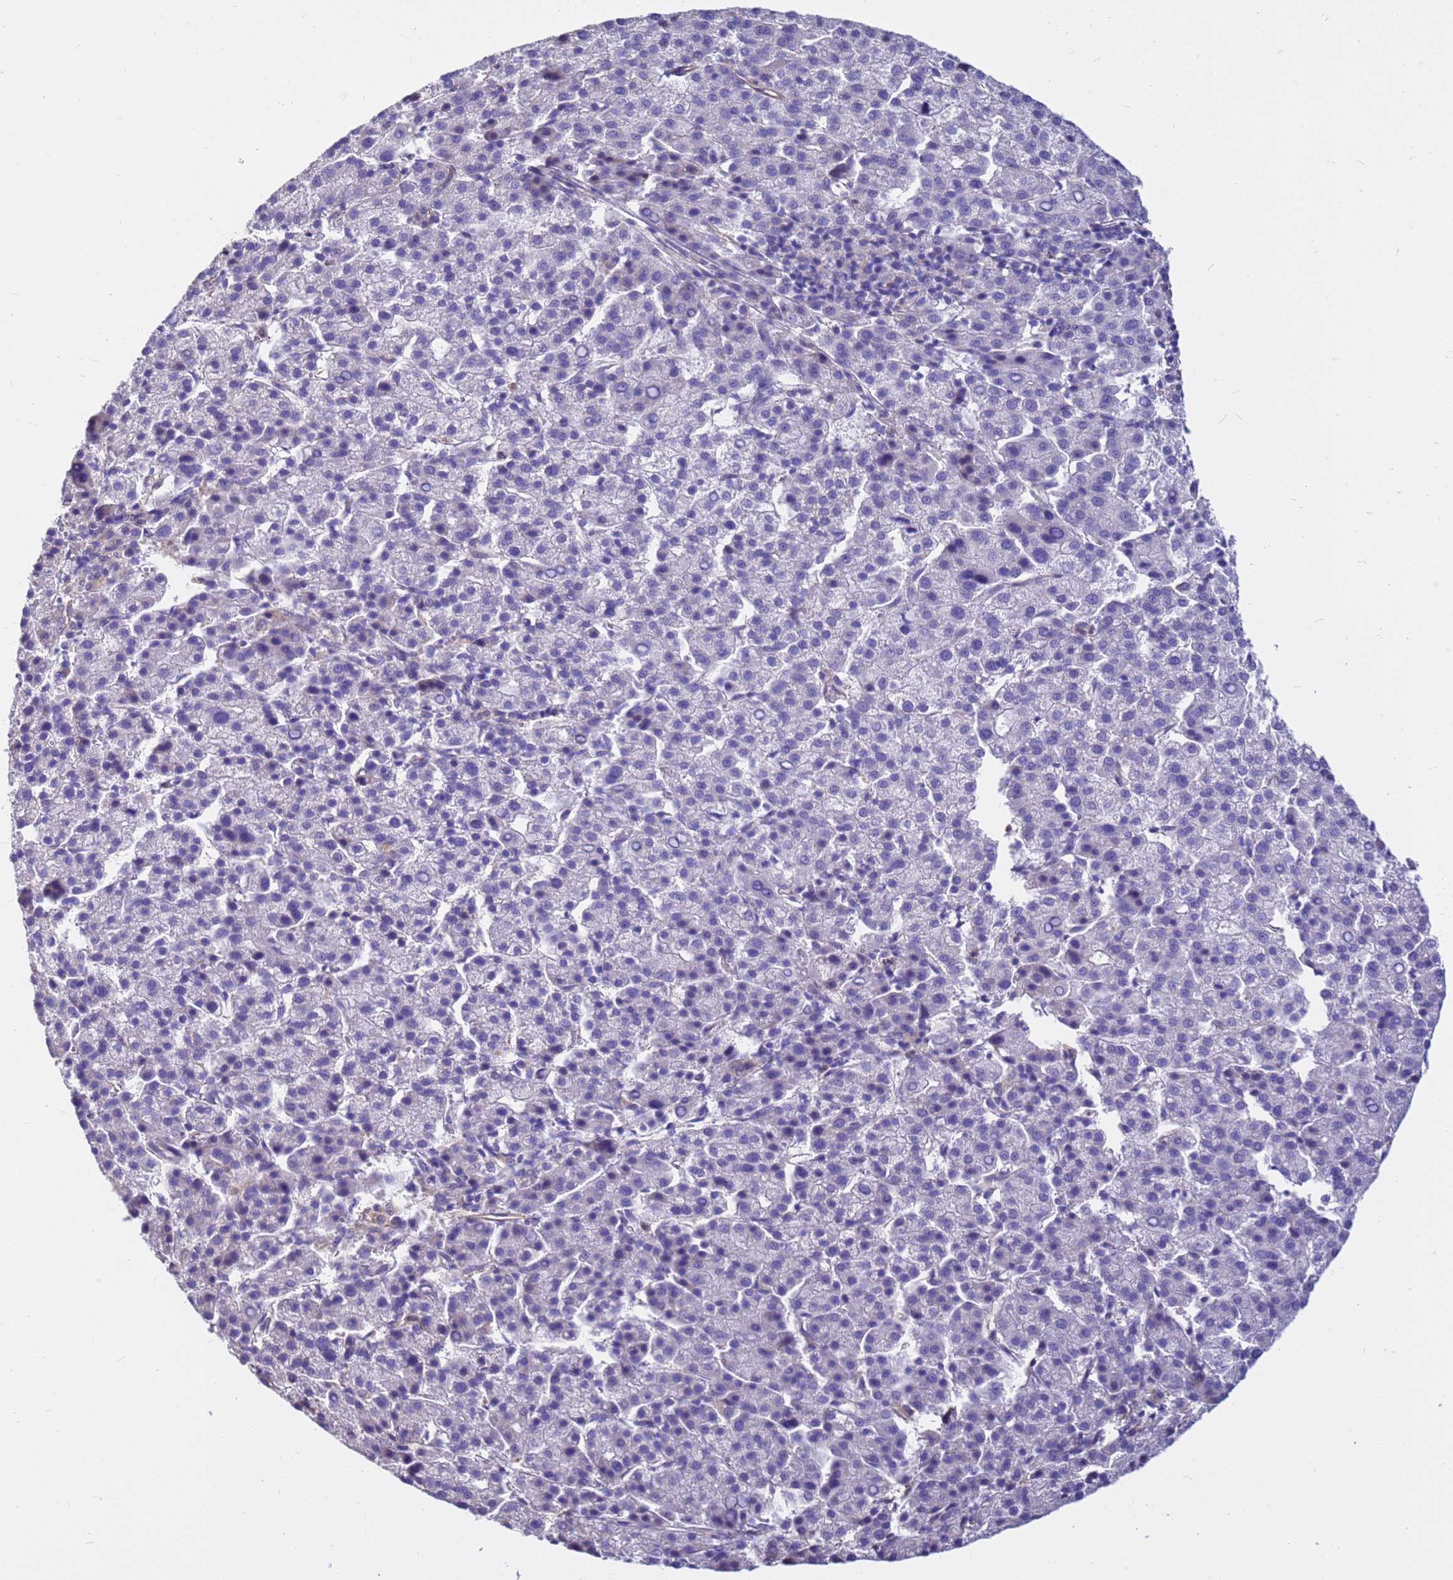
{"staining": {"intensity": "negative", "quantity": "none", "location": "none"}, "tissue": "liver cancer", "cell_type": "Tumor cells", "image_type": "cancer", "snomed": [{"axis": "morphology", "description": "Carcinoma, Hepatocellular, NOS"}, {"axis": "topography", "description": "Liver"}], "caption": "There is no significant staining in tumor cells of liver hepatocellular carcinoma.", "gene": "TCEAL3", "patient": {"sex": "female", "age": 58}}